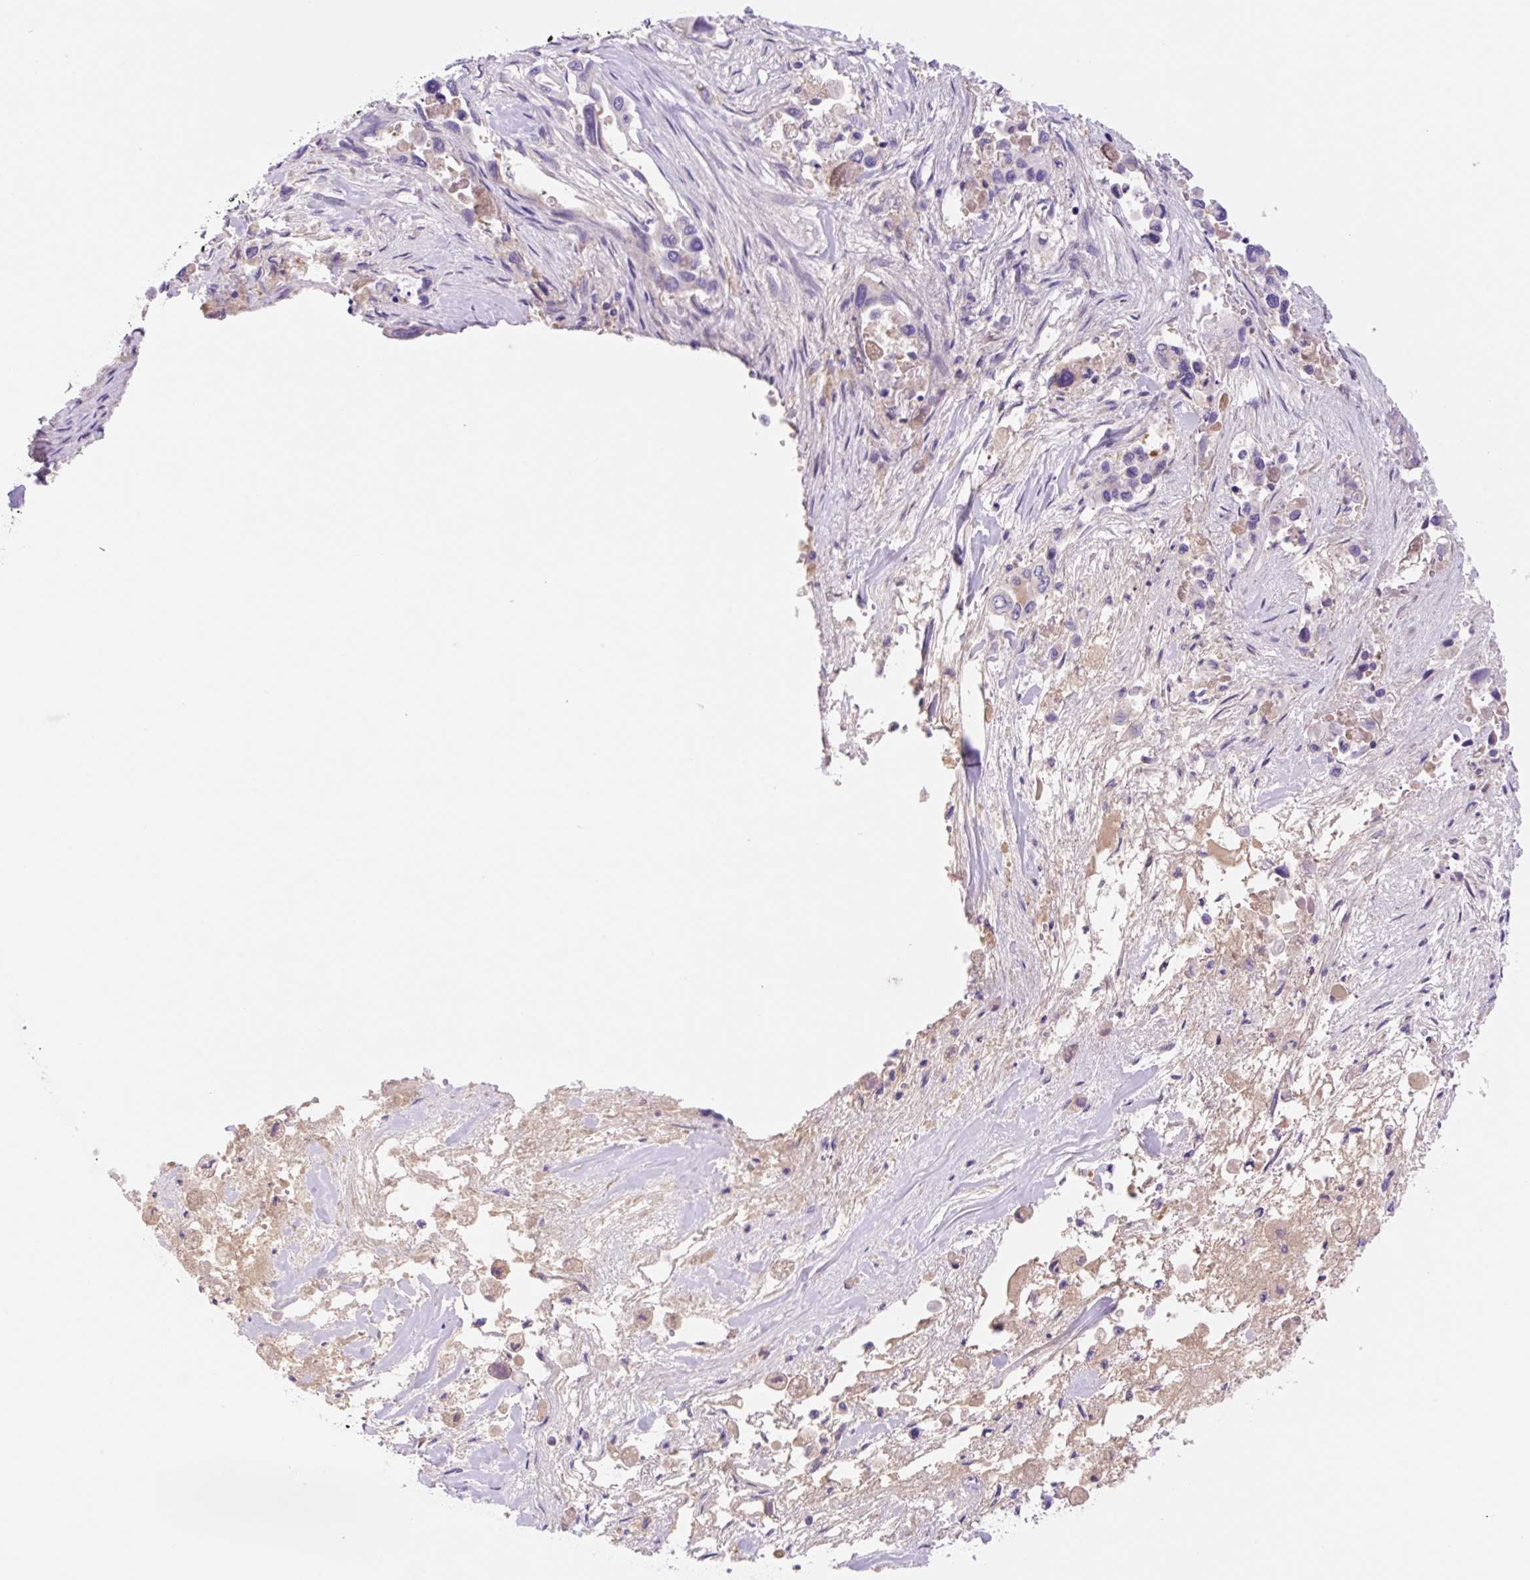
{"staining": {"intensity": "negative", "quantity": "none", "location": "none"}, "tissue": "pancreatic cancer", "cell_type": "Tumor cells", "image_type": "cancer", "snomed": [{"axis": "morphology", "description": "Adenocarcinoma, NOS"}, {"axis": "topography", "description": "Pancreas"}], "caption": "Tumor cells are negative for protein expression in human pancreatic cancer (adenocarcinoma).", "gene": "DENND5A", "patient": {"sex": "male", "age": 92}}